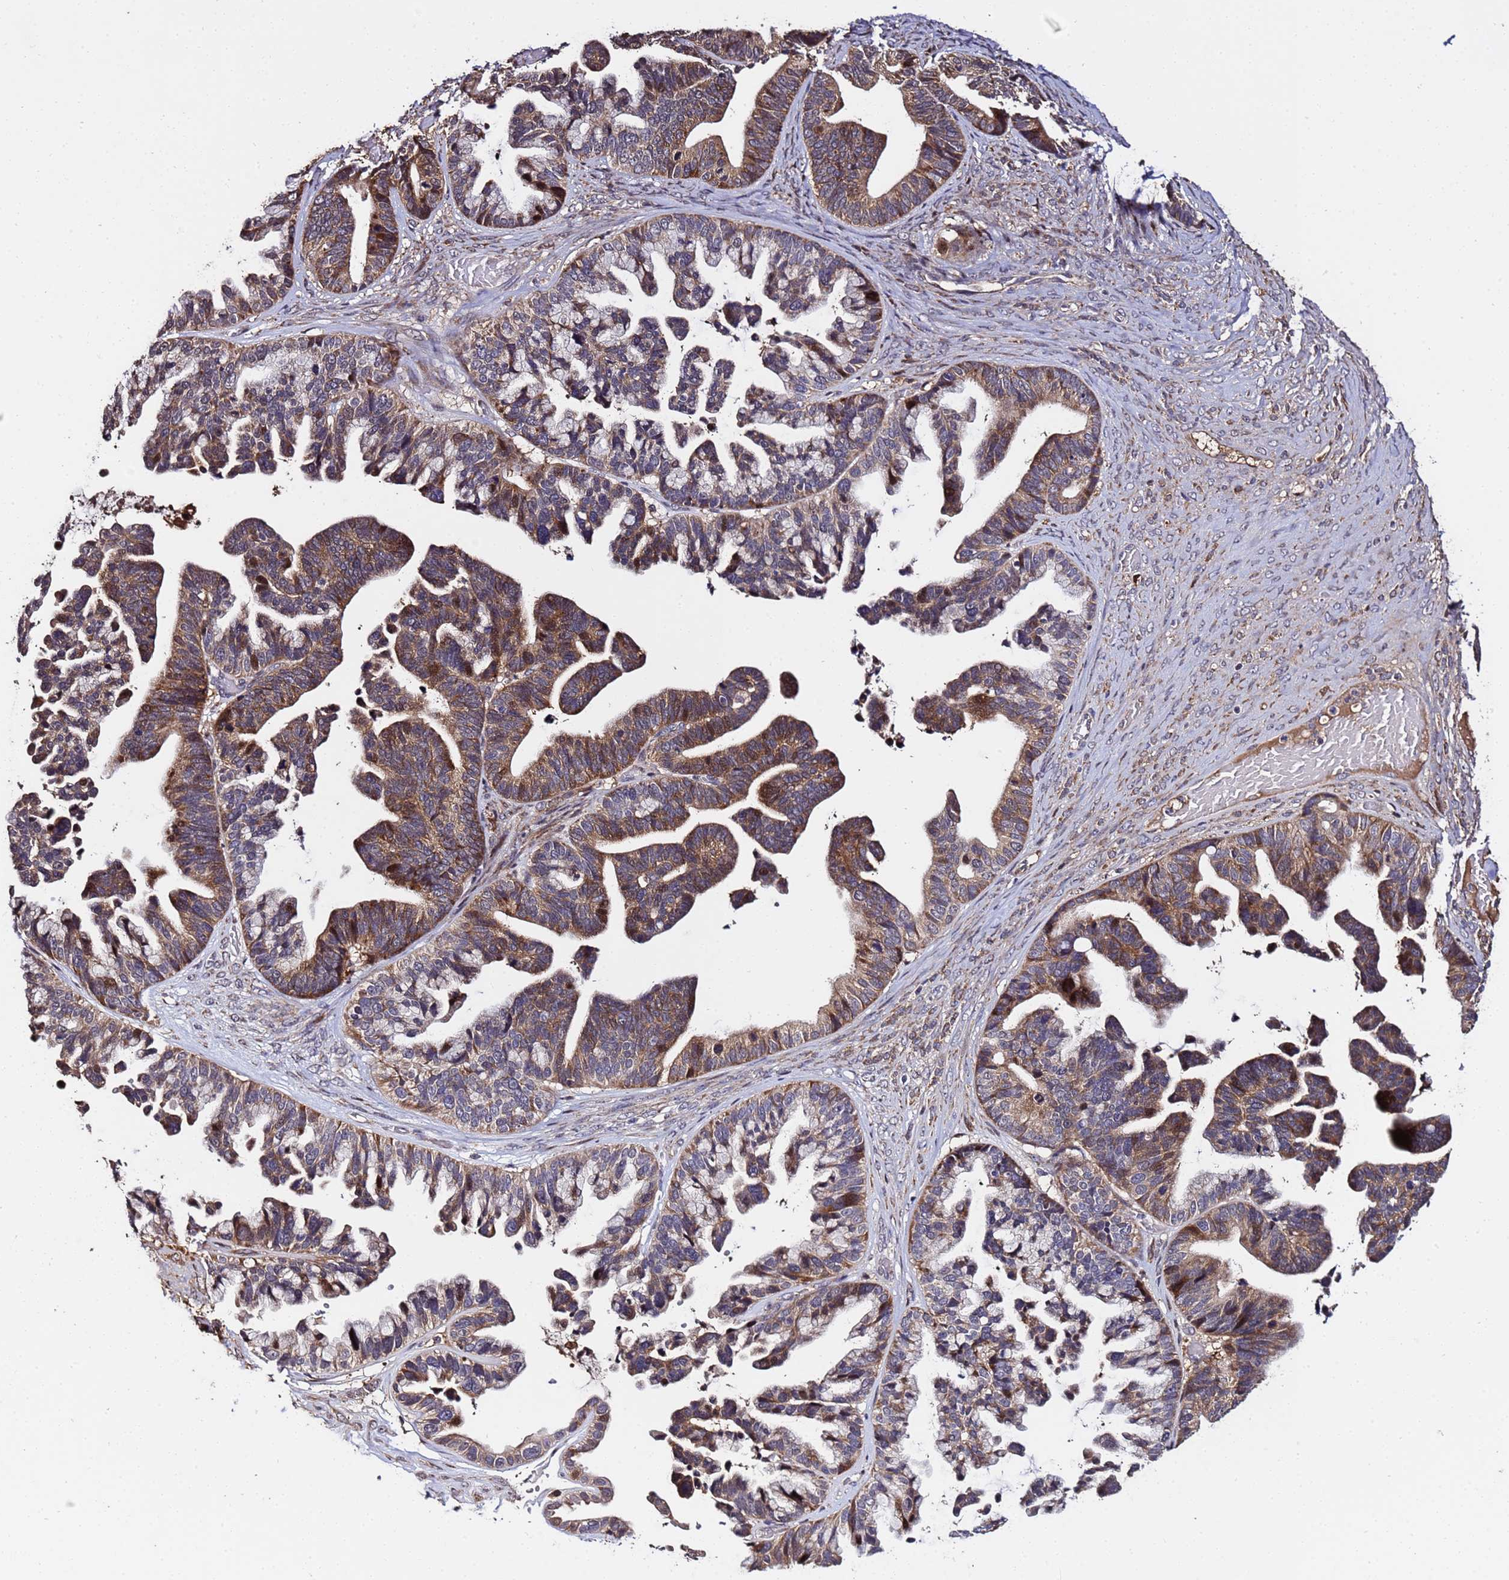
{"staining": {"intensity": "moderate", "quantity": ">75%", "location": "cytoplasmic/membranous"}, "tissue": "ovarian cancer", "cell_type": "Tumor cells", "image_type": "cancer", "snomed": [{"axis": "morphology", "description": "Cystadenocarcinoma, serous, NOS"}, {"axis": "topography", "description": "Ovary"}], "caption": "Ovarian cancer stained for a protein (brown) reveals moderate cytoplasmic/membranous positive positivity in about >75% of tumor cells.", "gene": "WNK4", "patient": {"sex": "female", "age": 56}}